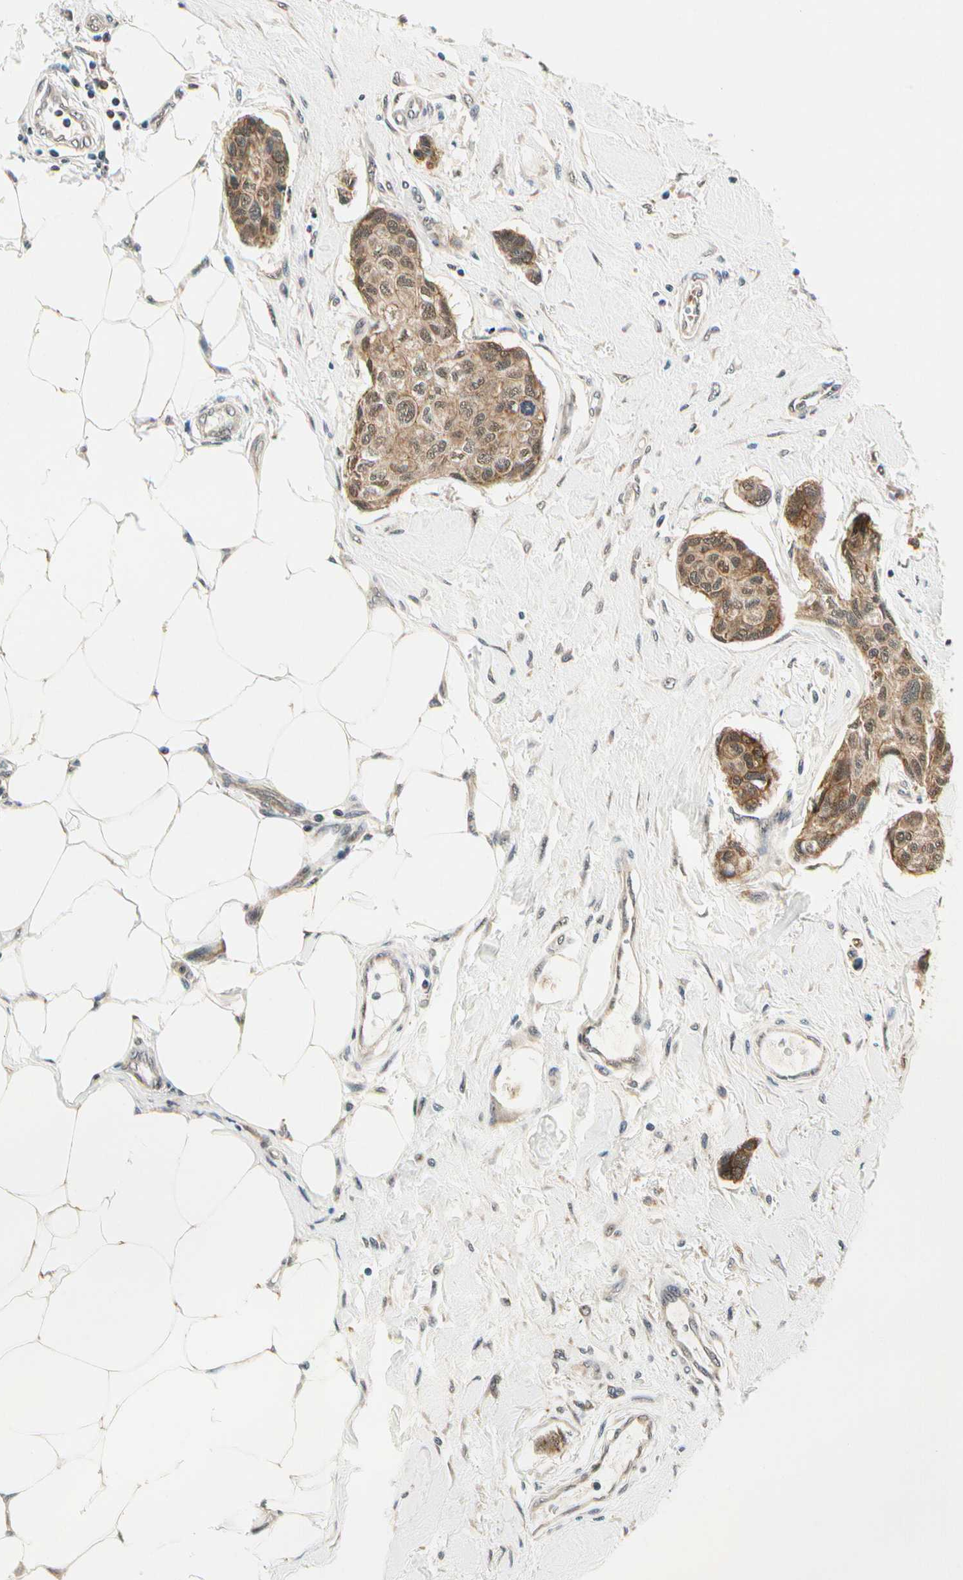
{"staining": {"intensity": "strong", "quantity": ">75%", "location": "cytoplasmic/membranous"}, "tissue": "breast cancer", "cell_type": "Tumor cells", "image_type": "cancer", "snomed": [{"axis": "morphology", "description": "Duct carcinoma"}, {"axis": "topography", "description": "Breast"}], "caption": "Tumor cells show strong cytoplasmic/membranous staining in approximately >75% of cells in intraductal carcinoma (breast).", "gene": "PDK2", "patient": {"sex": "female", "age": 80}}